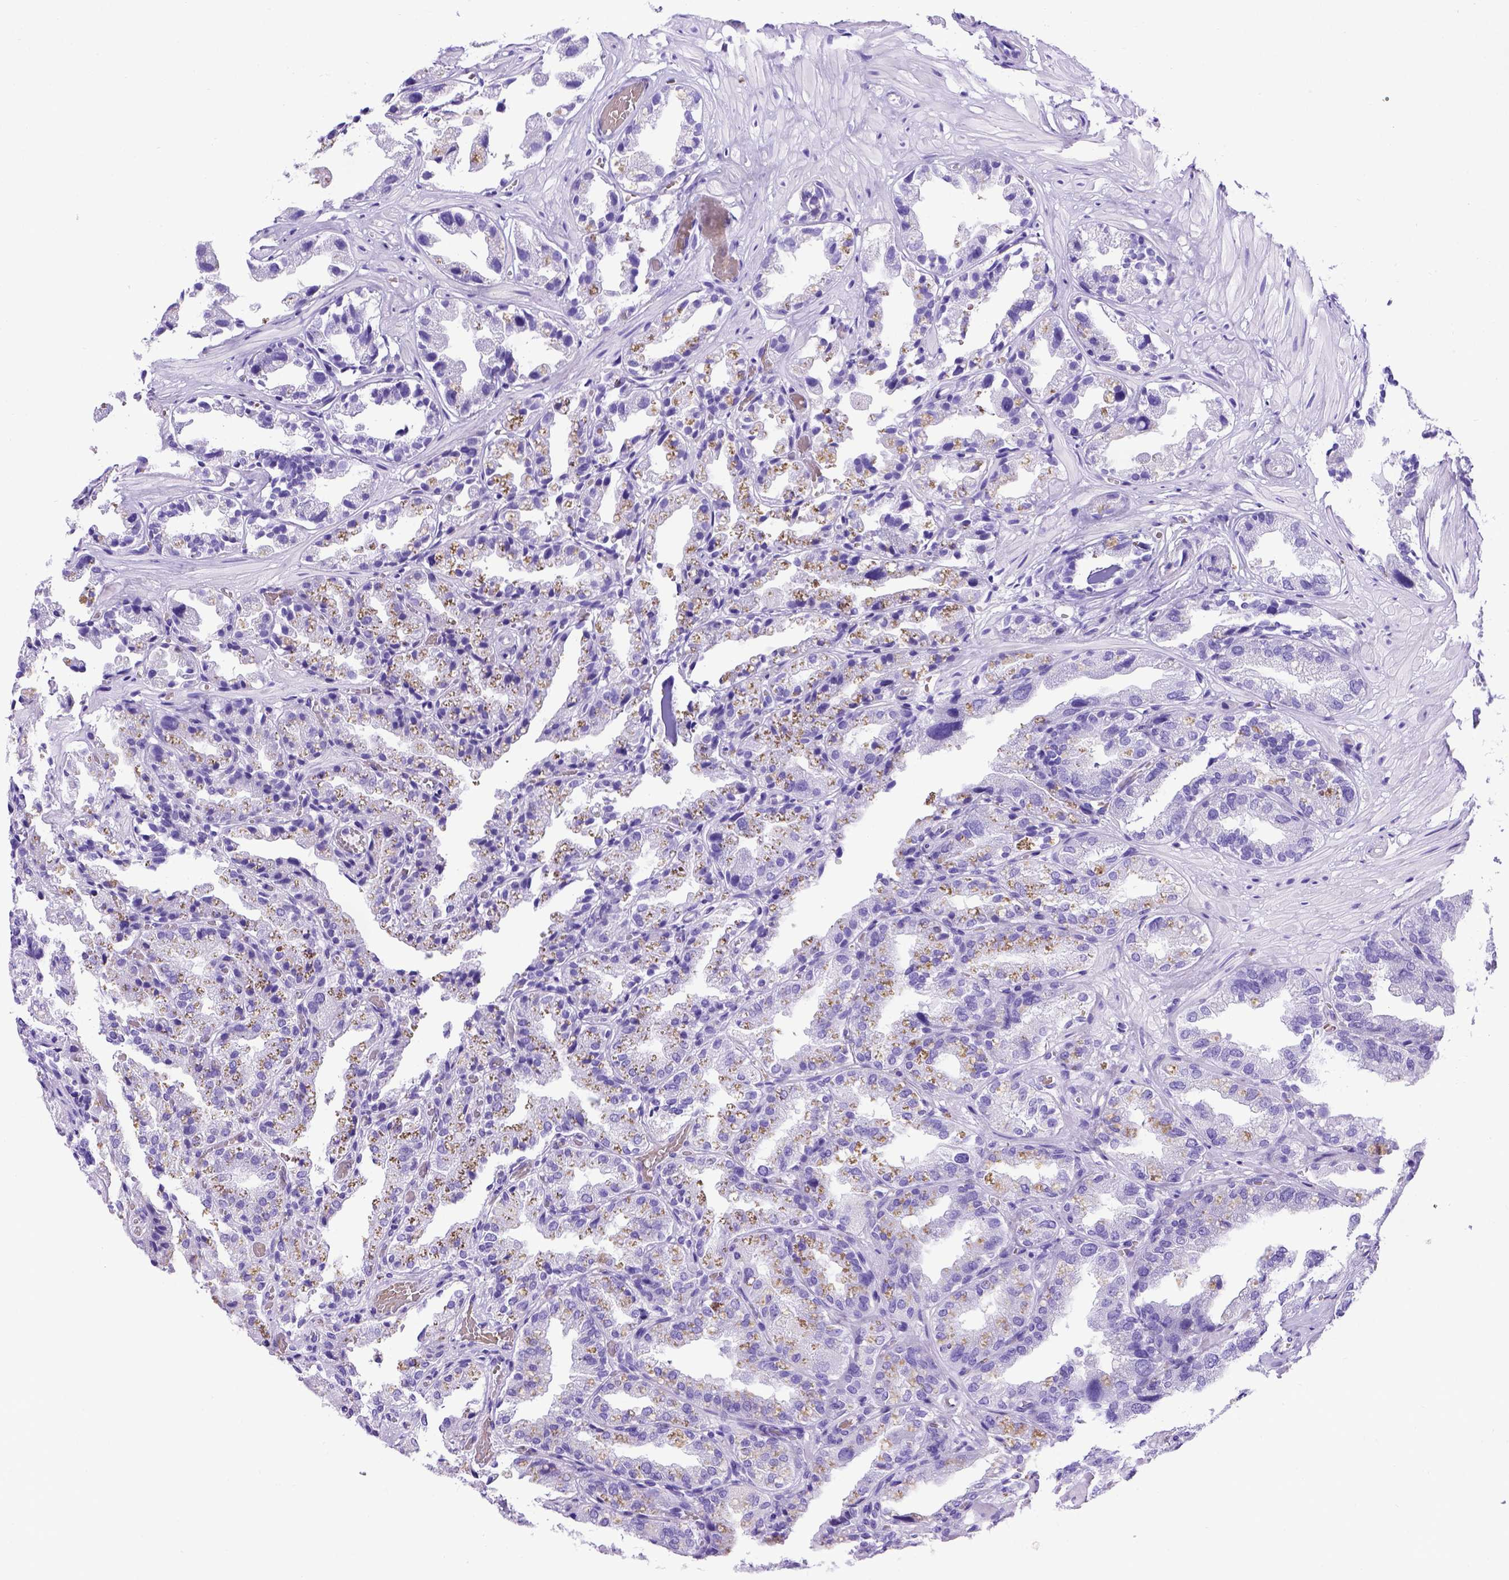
{"staining": {"intensity": "negative", "quantity": "none", "location": "none"}, "tissue": "seminal vesicle", "cell_type": "Glandular cells", "image_type": "normal", "snomed": [{"axis": "morphology", "description": "Normal tissue, NOS"}, {"axis": "topography", "description": "Seminal veicle"}], "caption": "A high-resolution micrograph shows immunohistochemistry (IHC) staining of benign seminal vesicle, which demonstrates no significant expression in glandular cells. Nuclei are stained in blue.", "gene": "MEOX2", "patient": {"sex": "male", "age": 57}}